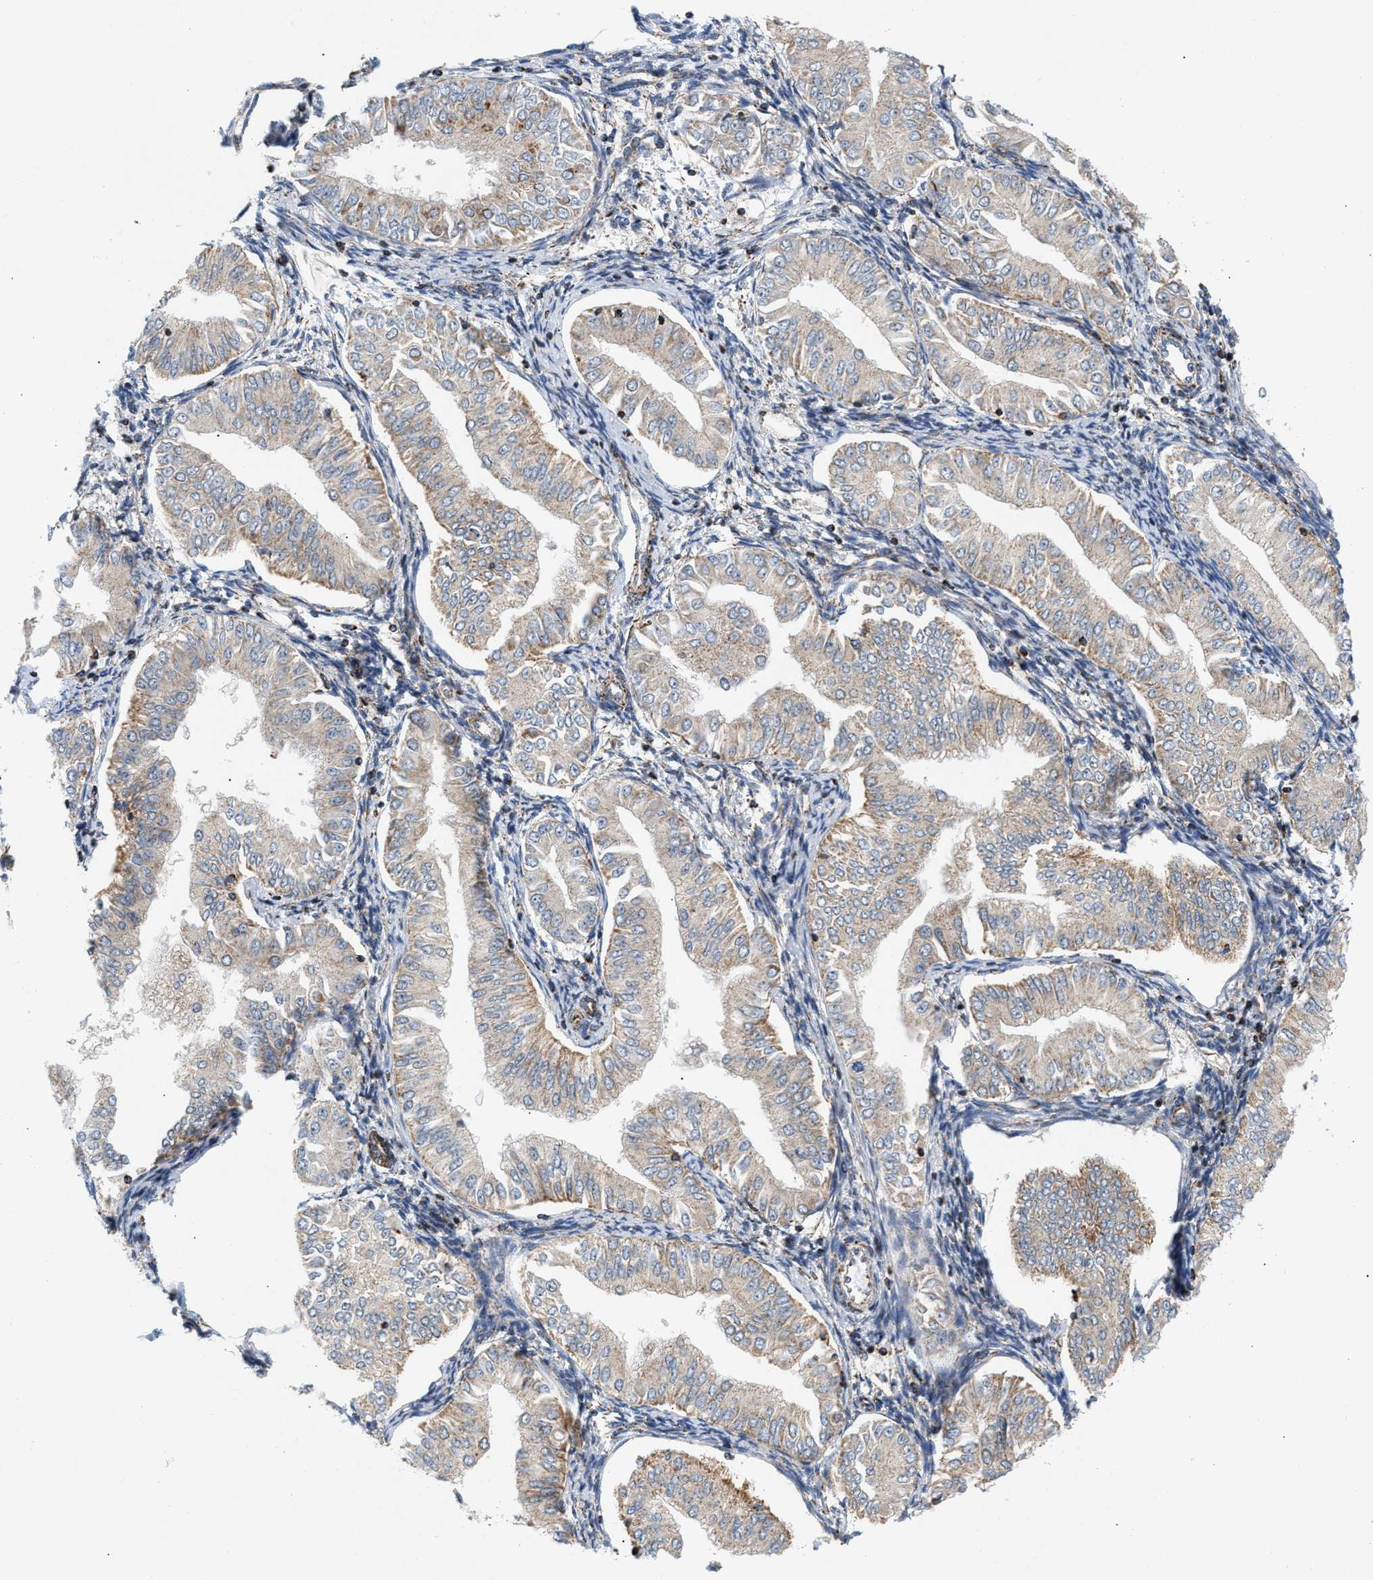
{"staining": {"intensity": "weak", "quantity": "<25%", "location": "cytoplasmic/membranous"}, "tissue": "endometrial cancer", "cell_type": "Tumor cells", "image_type": "cancer", "snomed": [{"axis": "morphology", "description": "Normal tissue, NOS"}, {"axis": "morphology", "description": "Adenocarcinoma, NOS"}, {"axis": "topography", "description": "Endometrium"}], "caption": "Endometrial cancer (adenocarcinoma) was stained to show a protein in brown. There is no significant staining in tumor cells.", "gene": "PDE1A", "patient": {"sex": "female", "age": 53}}